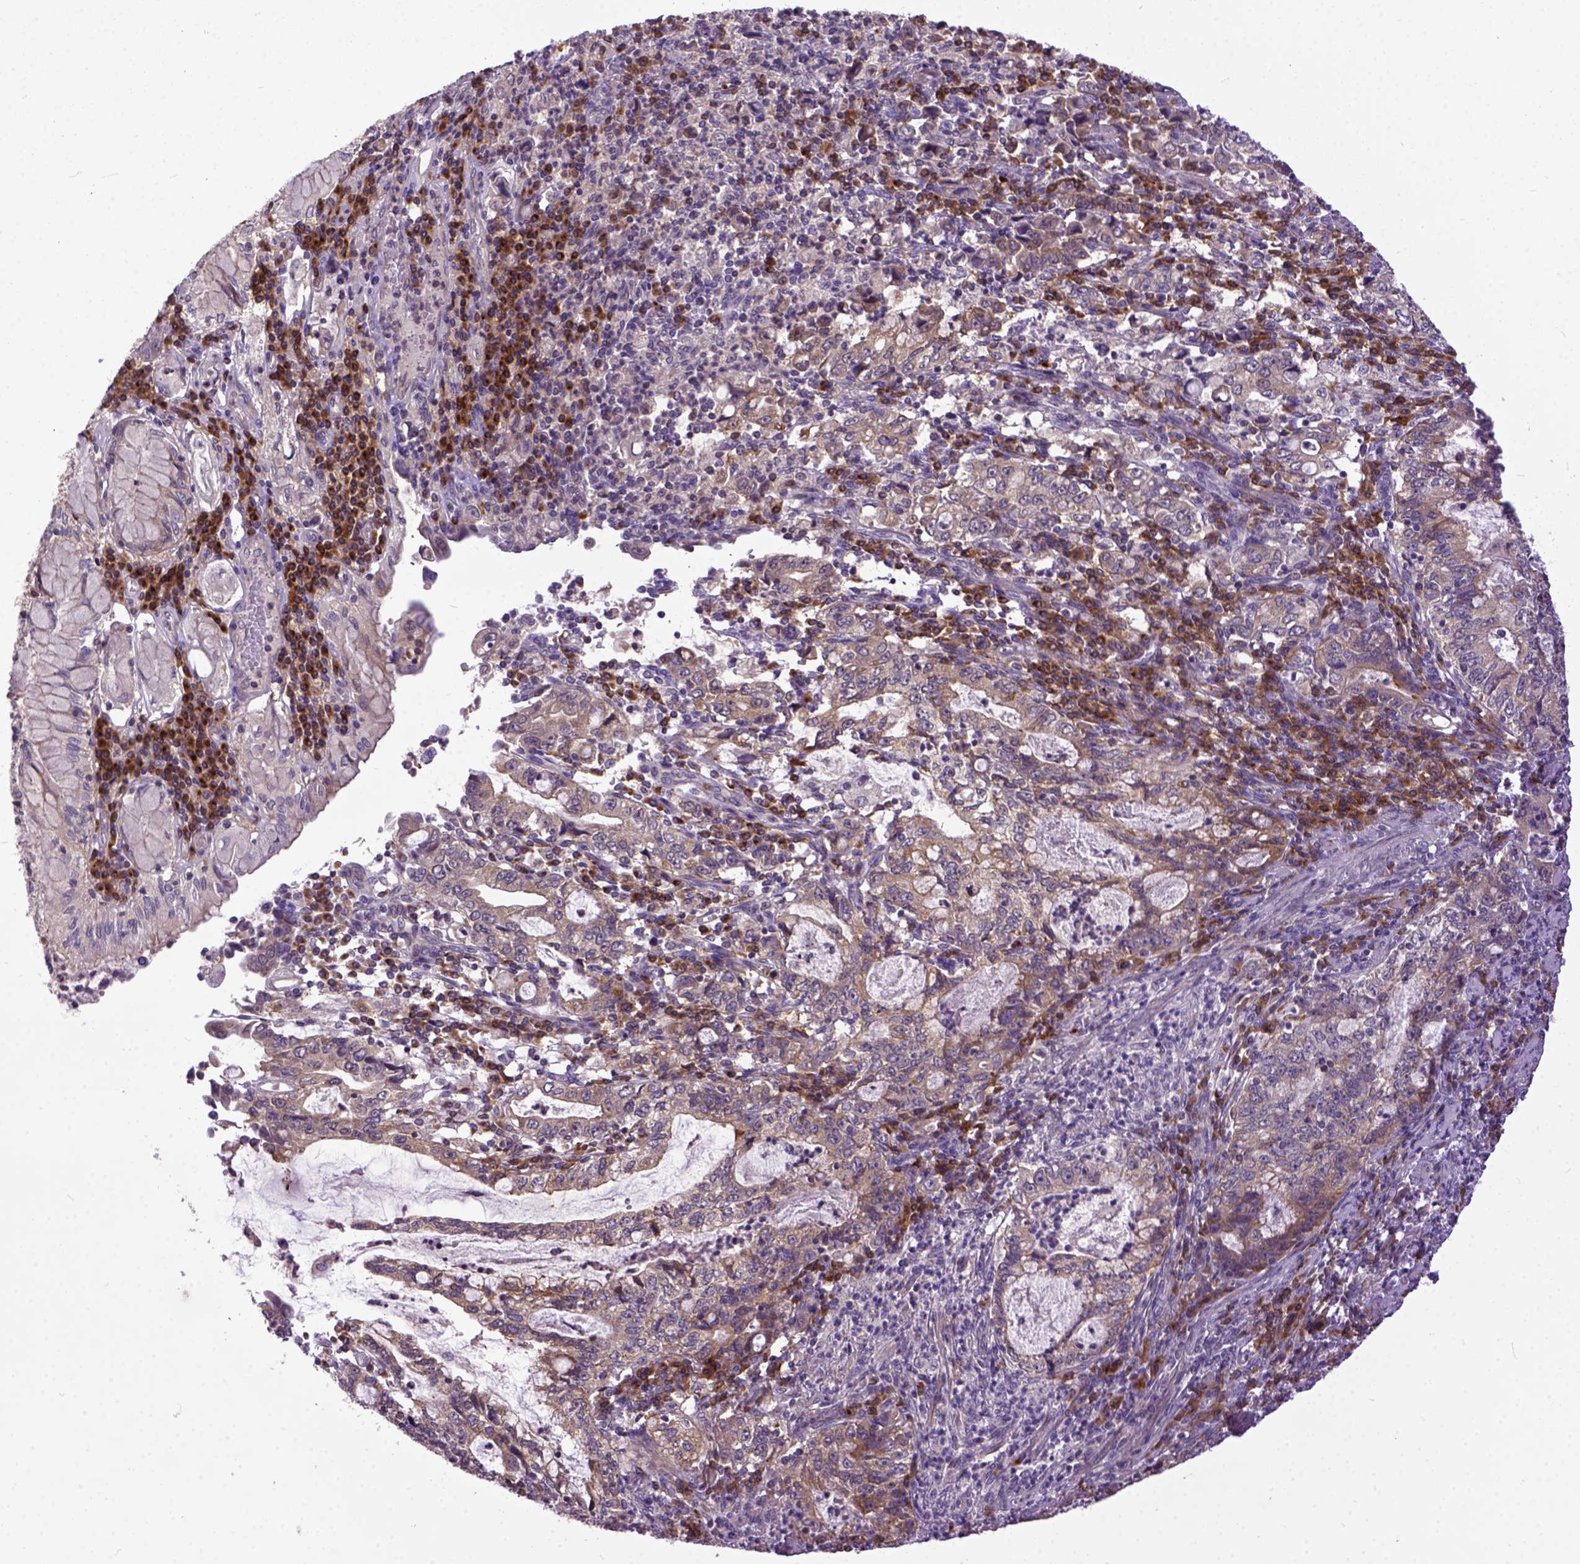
{"staining": {"intensity": "moderate", "quantity": "25%-75%", "location": "cytoplasmic/membranous"}, "tissue": "stomach cancer", "cell_type": "Tumor cells", "image_type": "cancer", "snomed": [{"axis": "morphology", "description": "Adenocarcinoma, NOS"}, {"axis": "topography", "description": "Stomach, lower"}], "caption": "Immunohistochemistry (IHC) of human adenocarcinoma (stomach) exhibits medium levels of moderate cytoplasmic/membranous expression in about 25%-75% of tumor cells.", "gene": "CPNE1", "patient": {"sex": "female", "age": 72}}